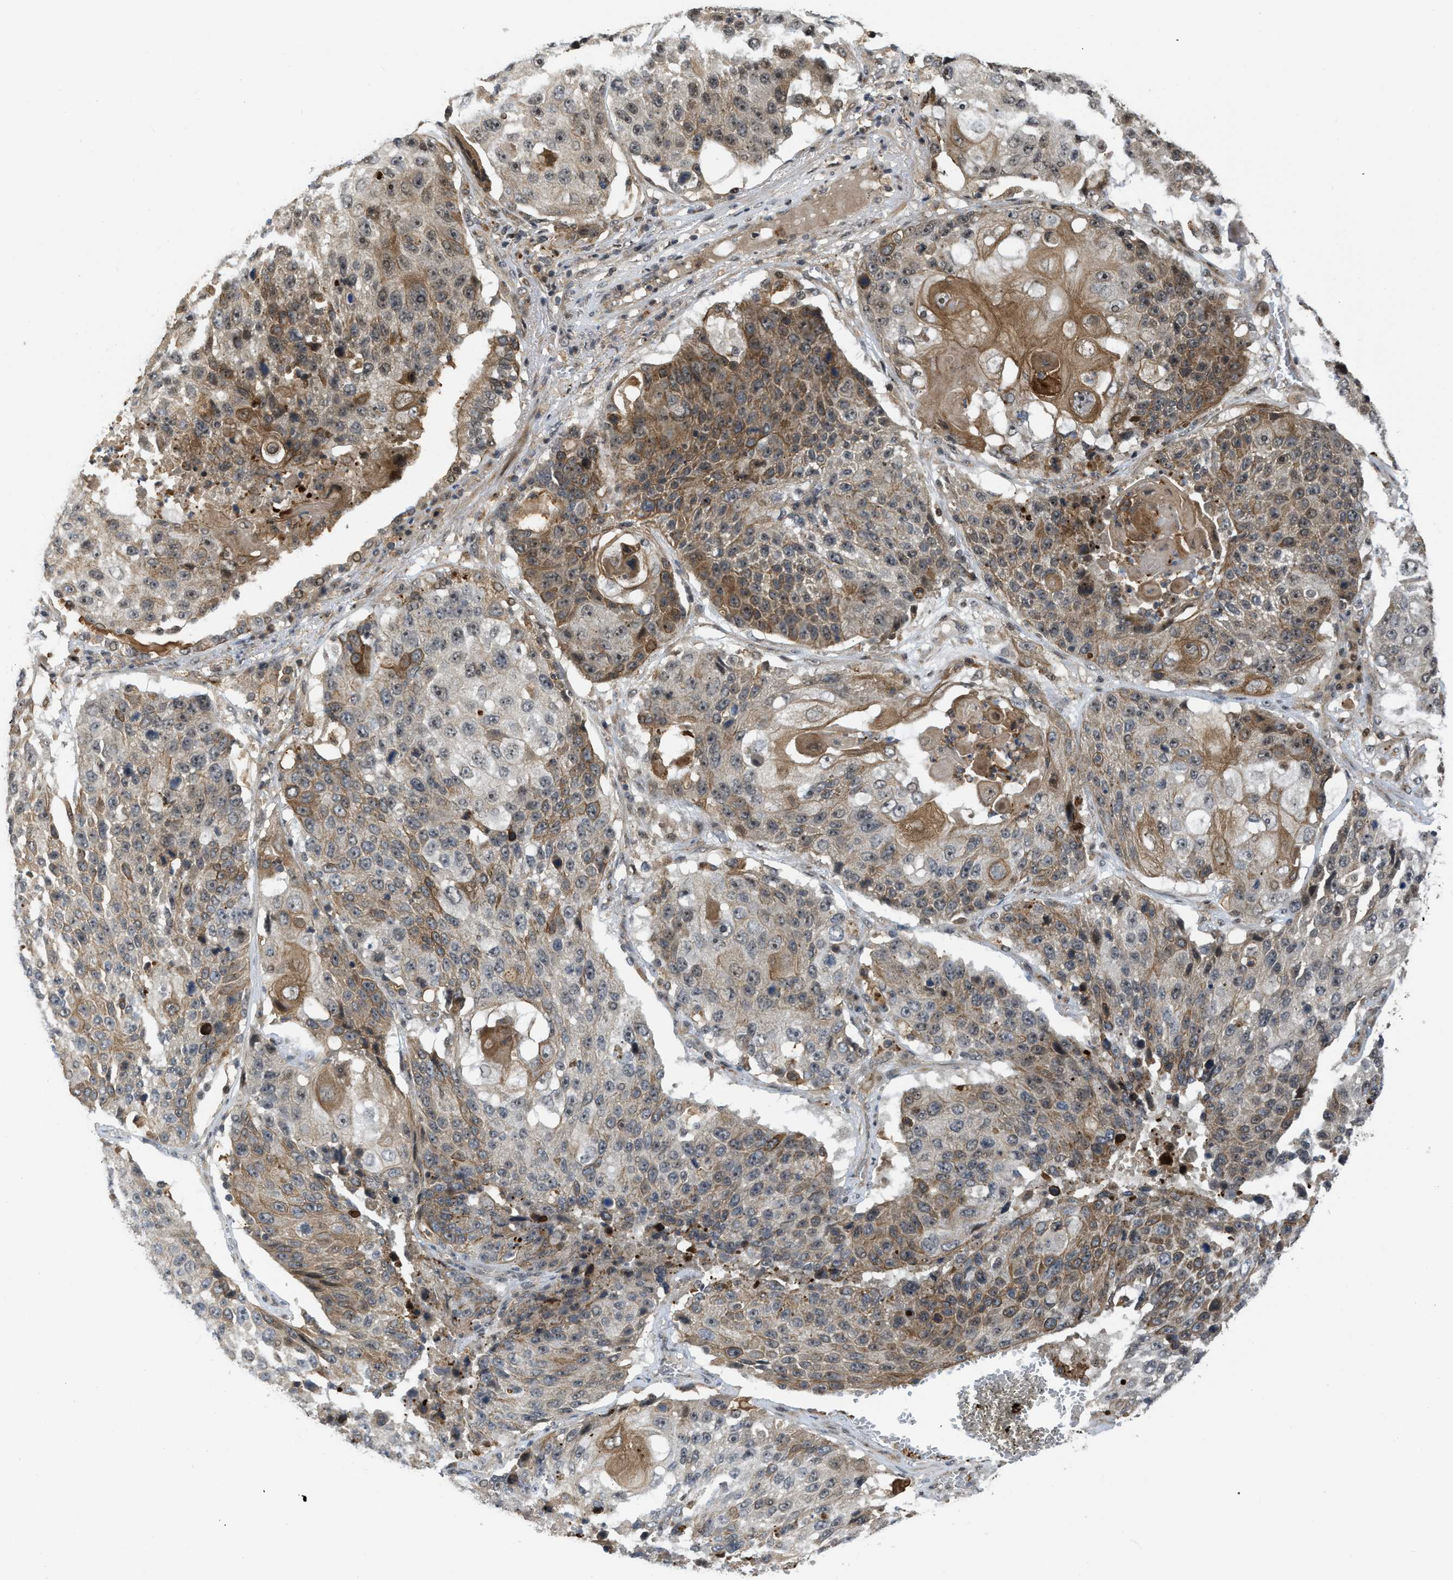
{"staining": {"intensity": "moderate", "quantity": "25%-75%", "location": "cytoplasmic/membranous"}, "tissue": "lung cancer", "cell_type": "Tumor cells", "image_type": "cancer", "snomed": [{"axis": "morphology", "description": "Squamous cell carcinoma, NOS"}, {"axis": "topography", "description": "Lung"}], "caption": "Protein positivity by IHC reveals moderate cytoplasmic/membranous expression in approximately 25%-75% of tumor cells in squamous cell carcinoma (lung).", "gene": "DNAJC28", "patient": {"sex": "male", "age": 61}}